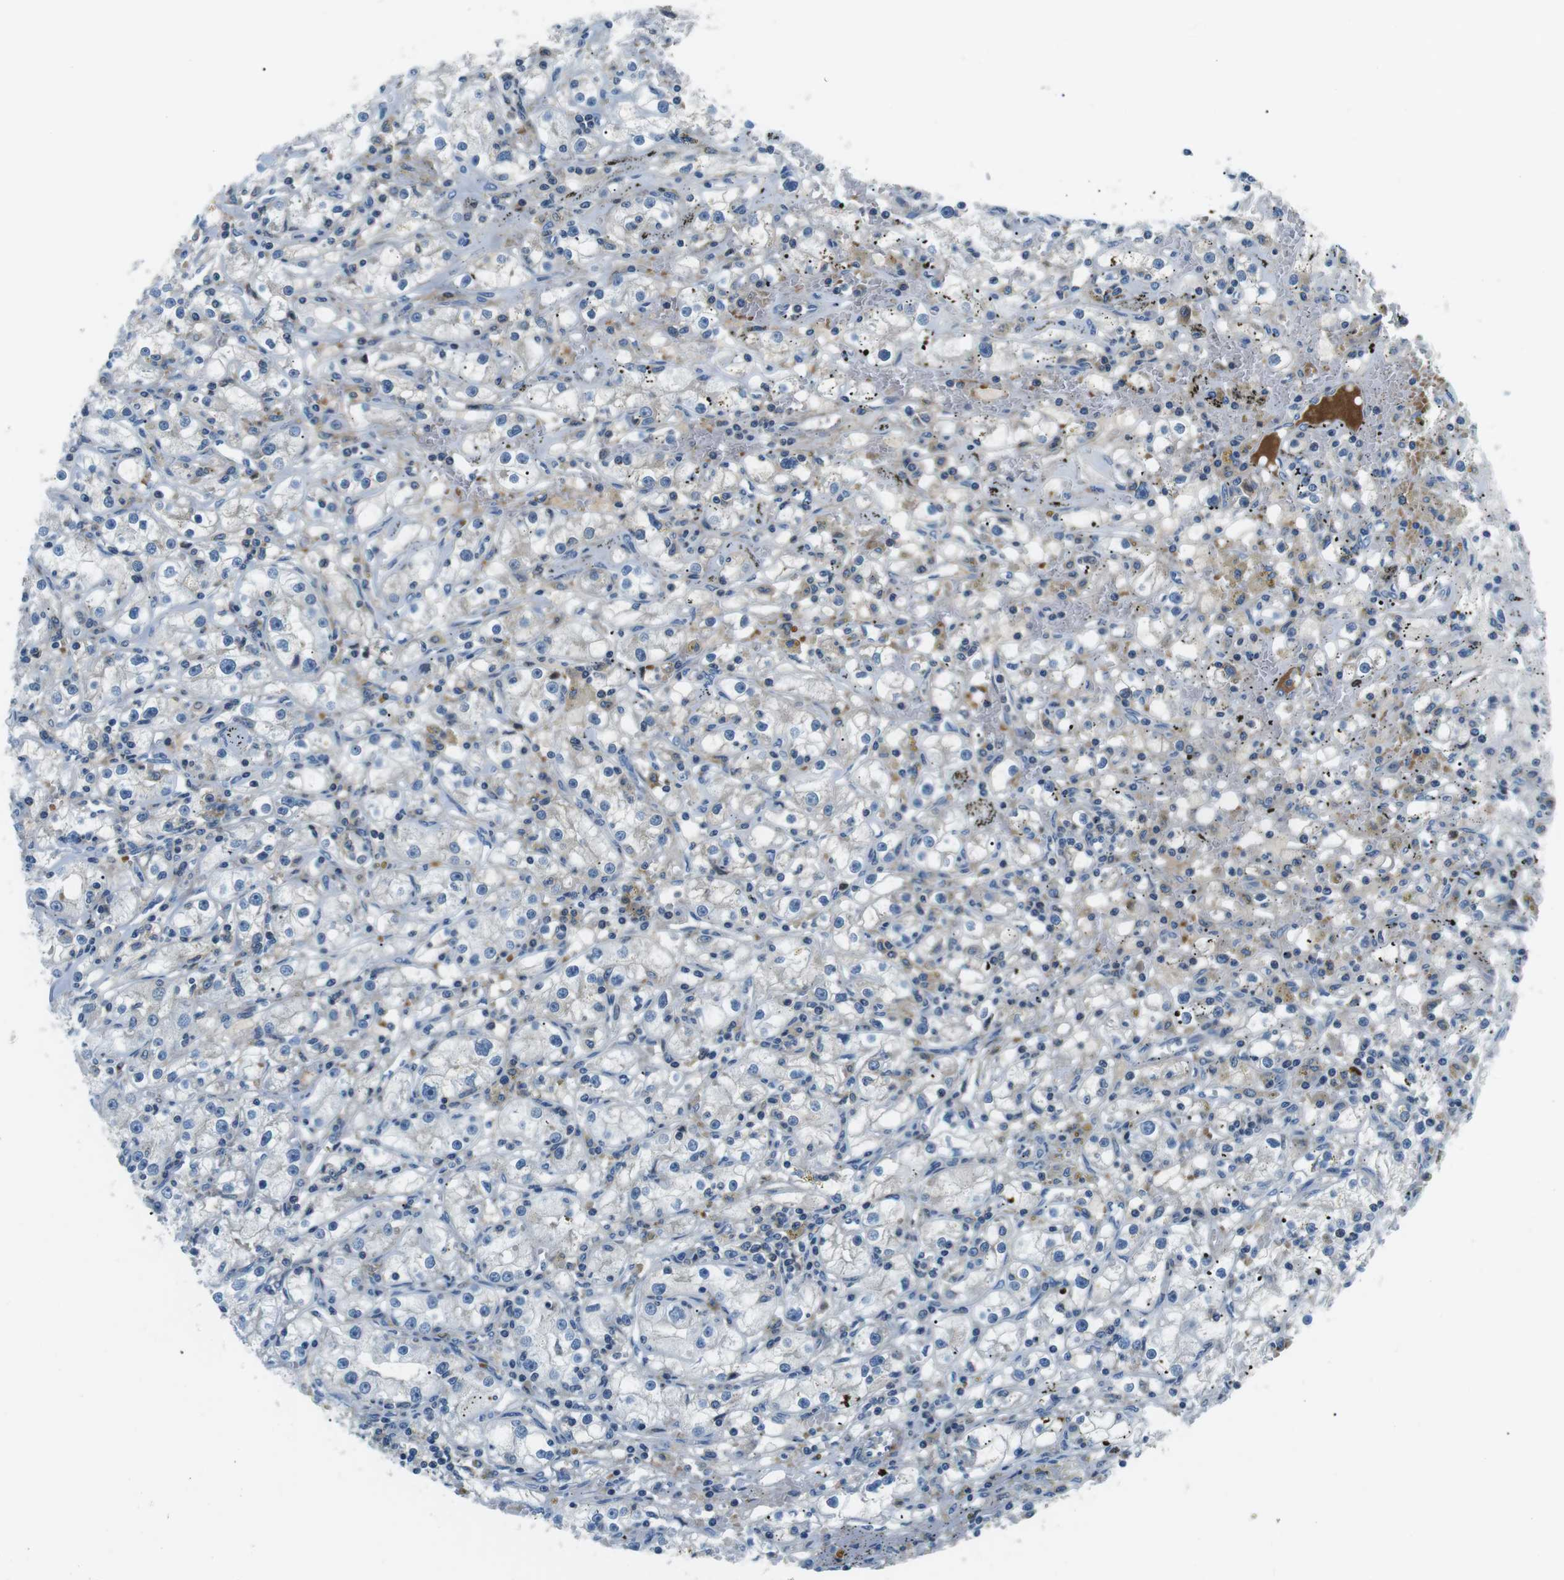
{"staining": {"intensity": "negative", "quantity": "none", "location": "none"}, "tissue": "renal cancer", "cell_type": "Tumor cells", "image_type": "cancer", "snomed": [{"axis": "morphology", "description": "Adenocarcinoma, NOS"}, {"axis": "topography", "description": "Kidney"}], "caption": "IHC image of neoplastic tissue: human adenocarcinoma (renal) stained with DAB shows no significant protein positivity in tumor cells.", "gene": "ARVCF", "patient": {"sex": "male", "age": 56}}